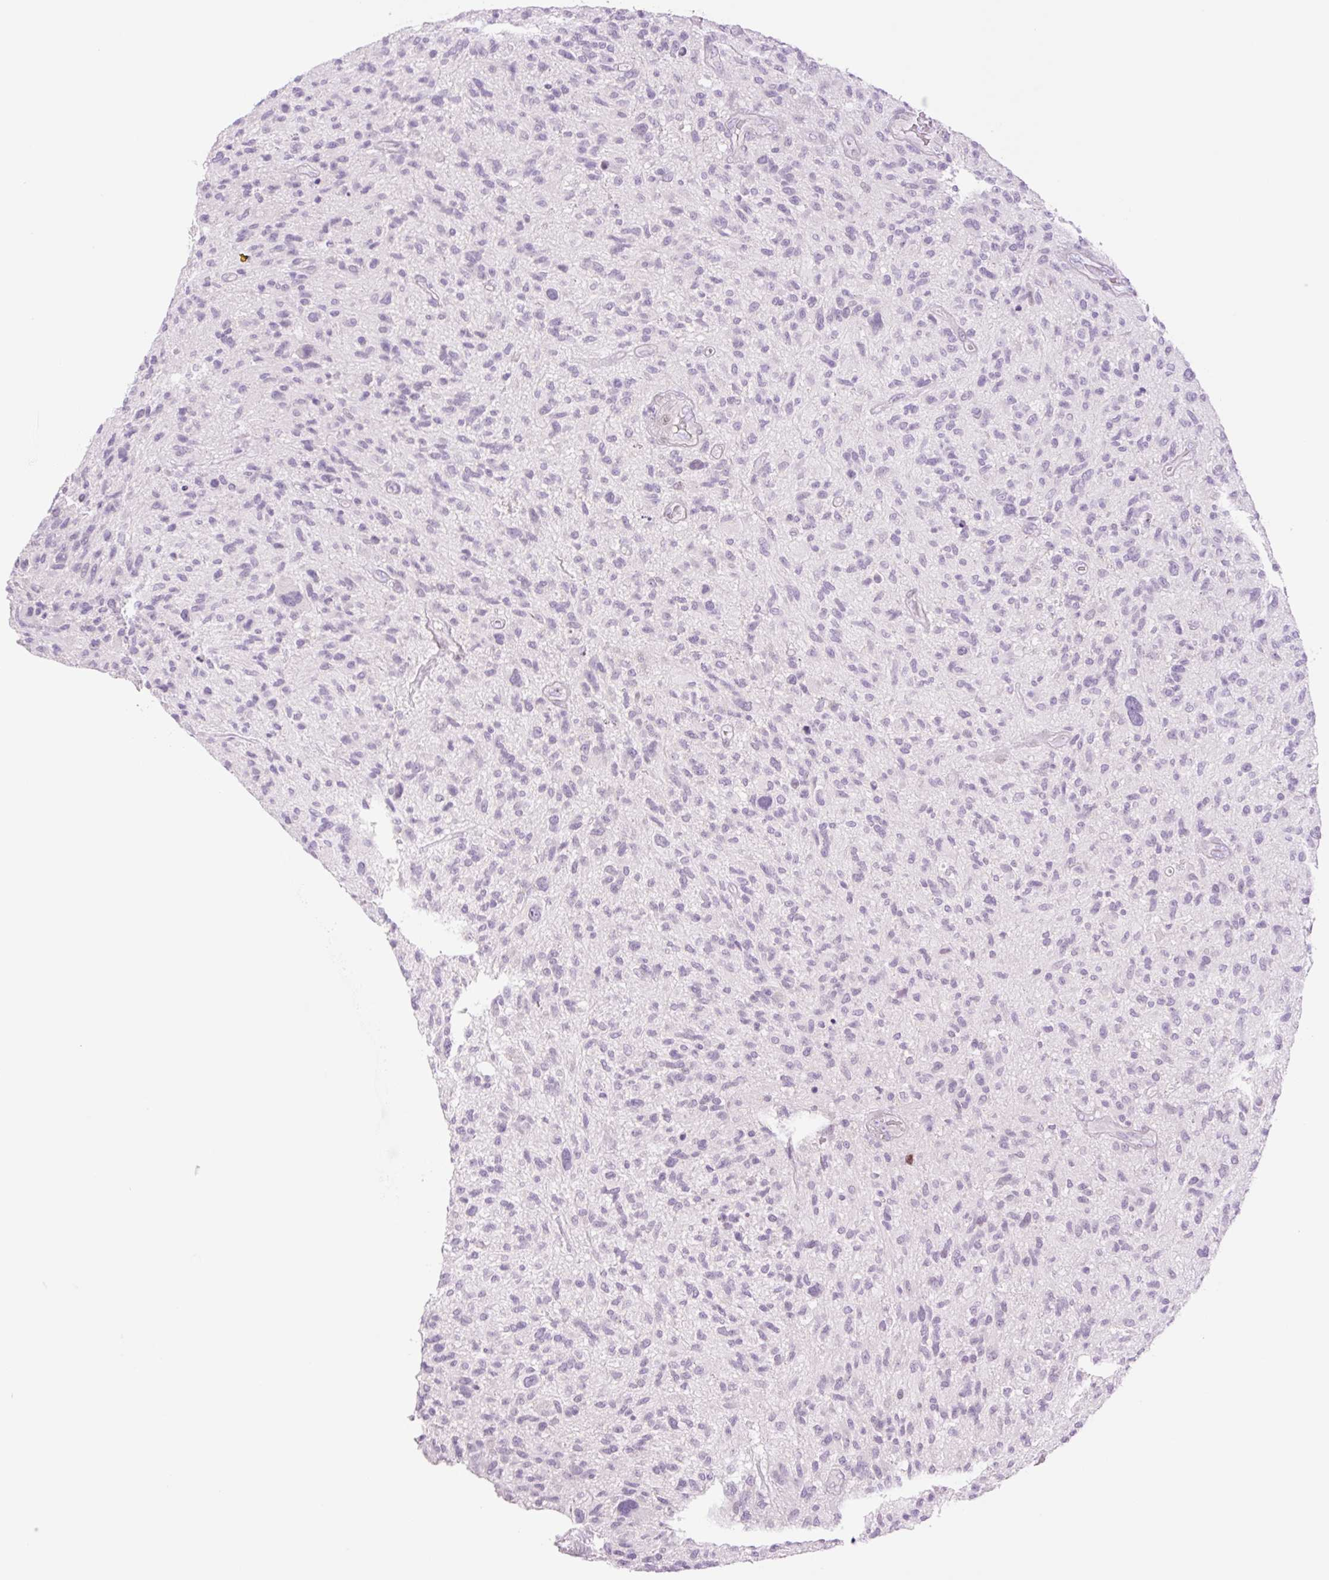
{"staining": {"intensity": "negative", "quantity": "none", "location": "none"}, "tissue": "glioma", "cell_type": "Tumor cells", "image_type": "cancer", "snomed": [{"axis": "morphology", "description": "Glioma, malignant, High grade"}, {"axis": "topography", "description": "Brain"}], "caption": "IHC image of glioma stained for a protein (brown), which reveals no expression in tumor cells.", "gene": "TBX15", "patient": {"sex": "male", "age": 47}}